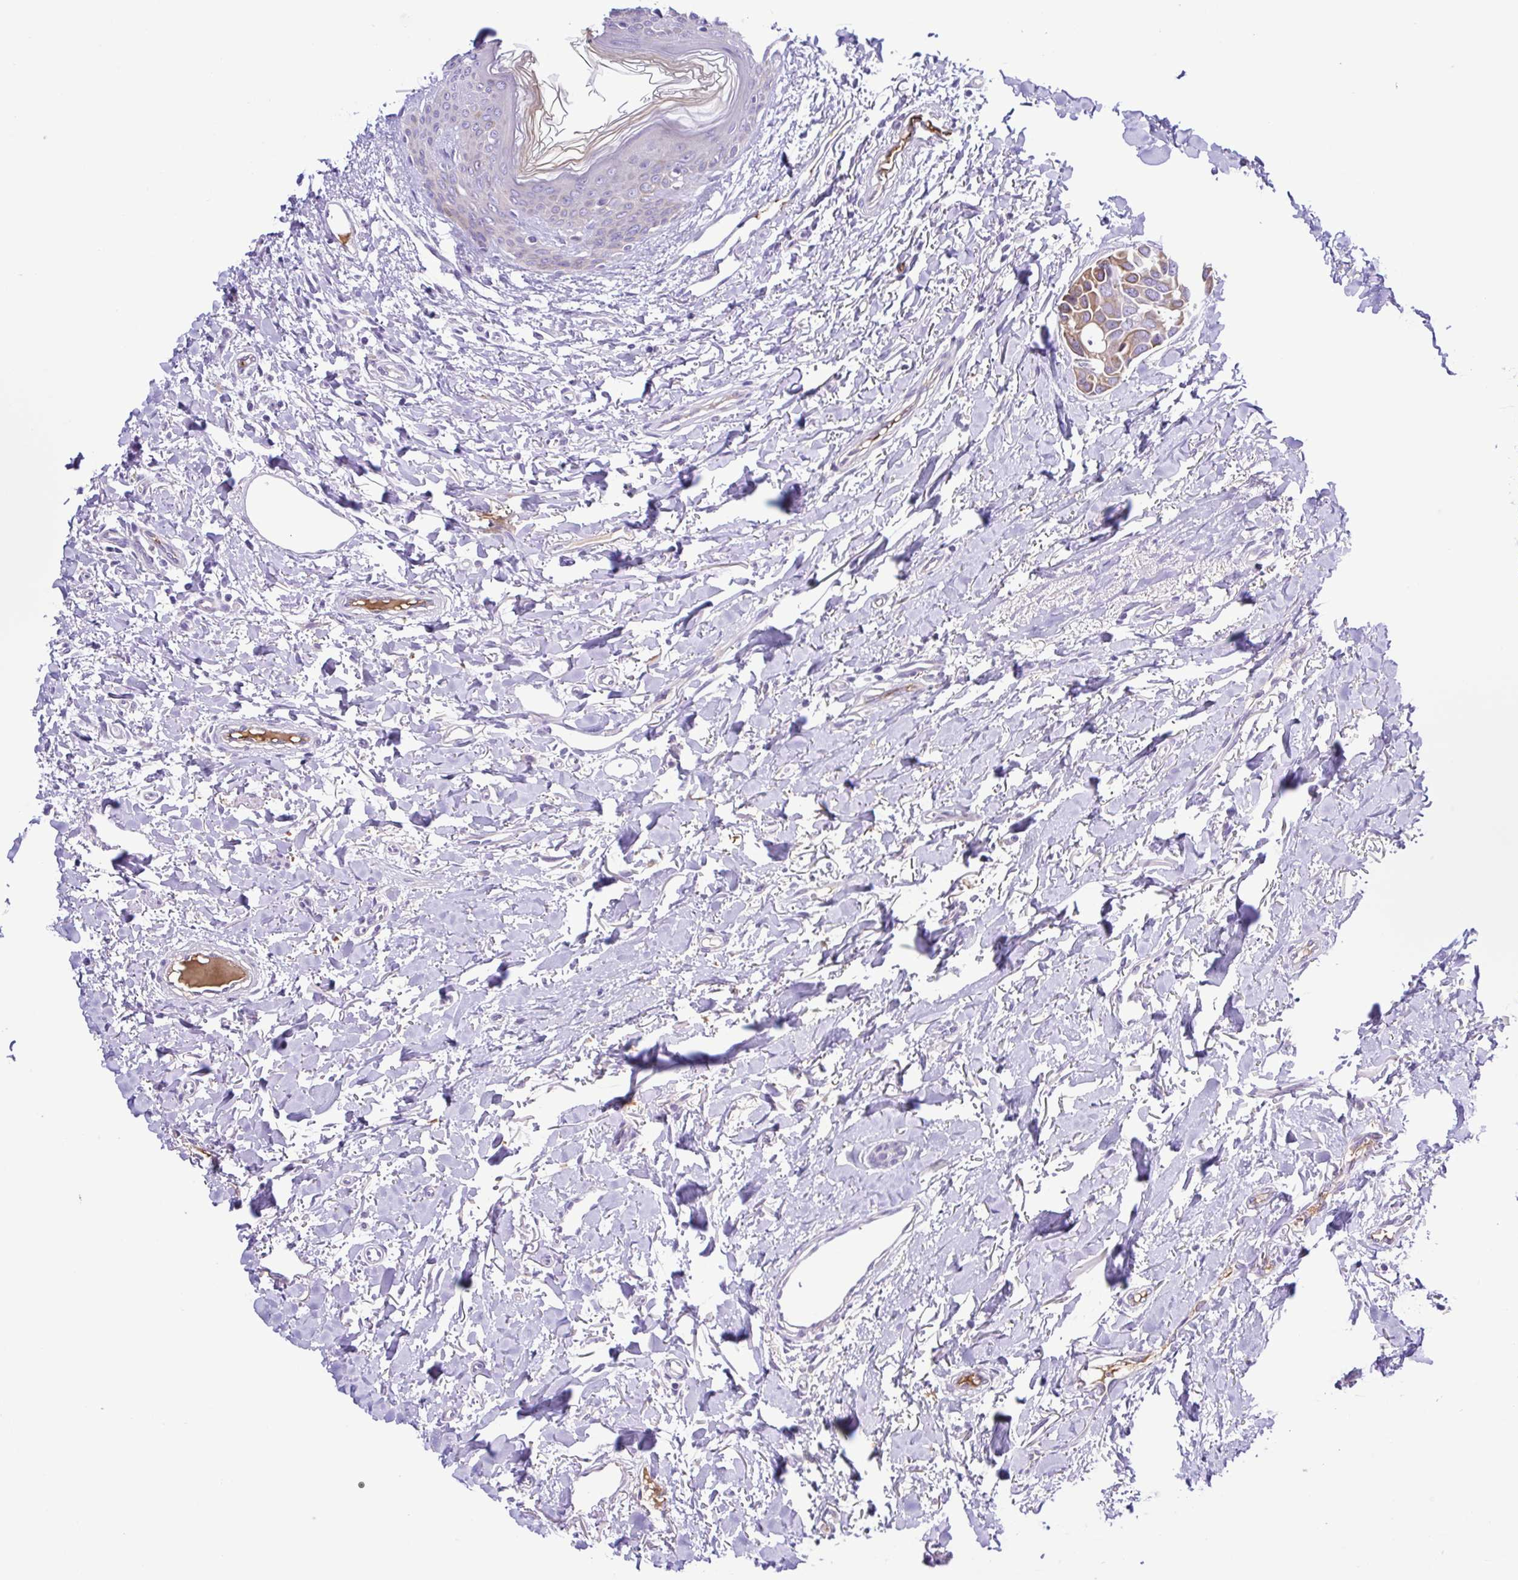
{"staining": {"intensity": "moderate", "quantity": "<25%", "location": "cytoplasmic/membranous"}, "tissue": "breast cancer", "cell_type": "Tumor cells", "image_type": "cancer", "snomed": [{"axis": "morphology", "description": "Duct carcinoma"}, {"axis": "topography", "description": "Breast"}], "caption": "A low amount of moderate cytoplasmic/membranous staining is appreciated in approximately <25% of tumor cells in breast intraductal carcinoma tissue. Using DAB (3,3'-diaminobenzidine) (brown) and hematoxylin (blue) stains, captured at high magnification using brightfield microscopy.", "gene": "GABBR2", "patient": {"sex": "female", "age": 54}}